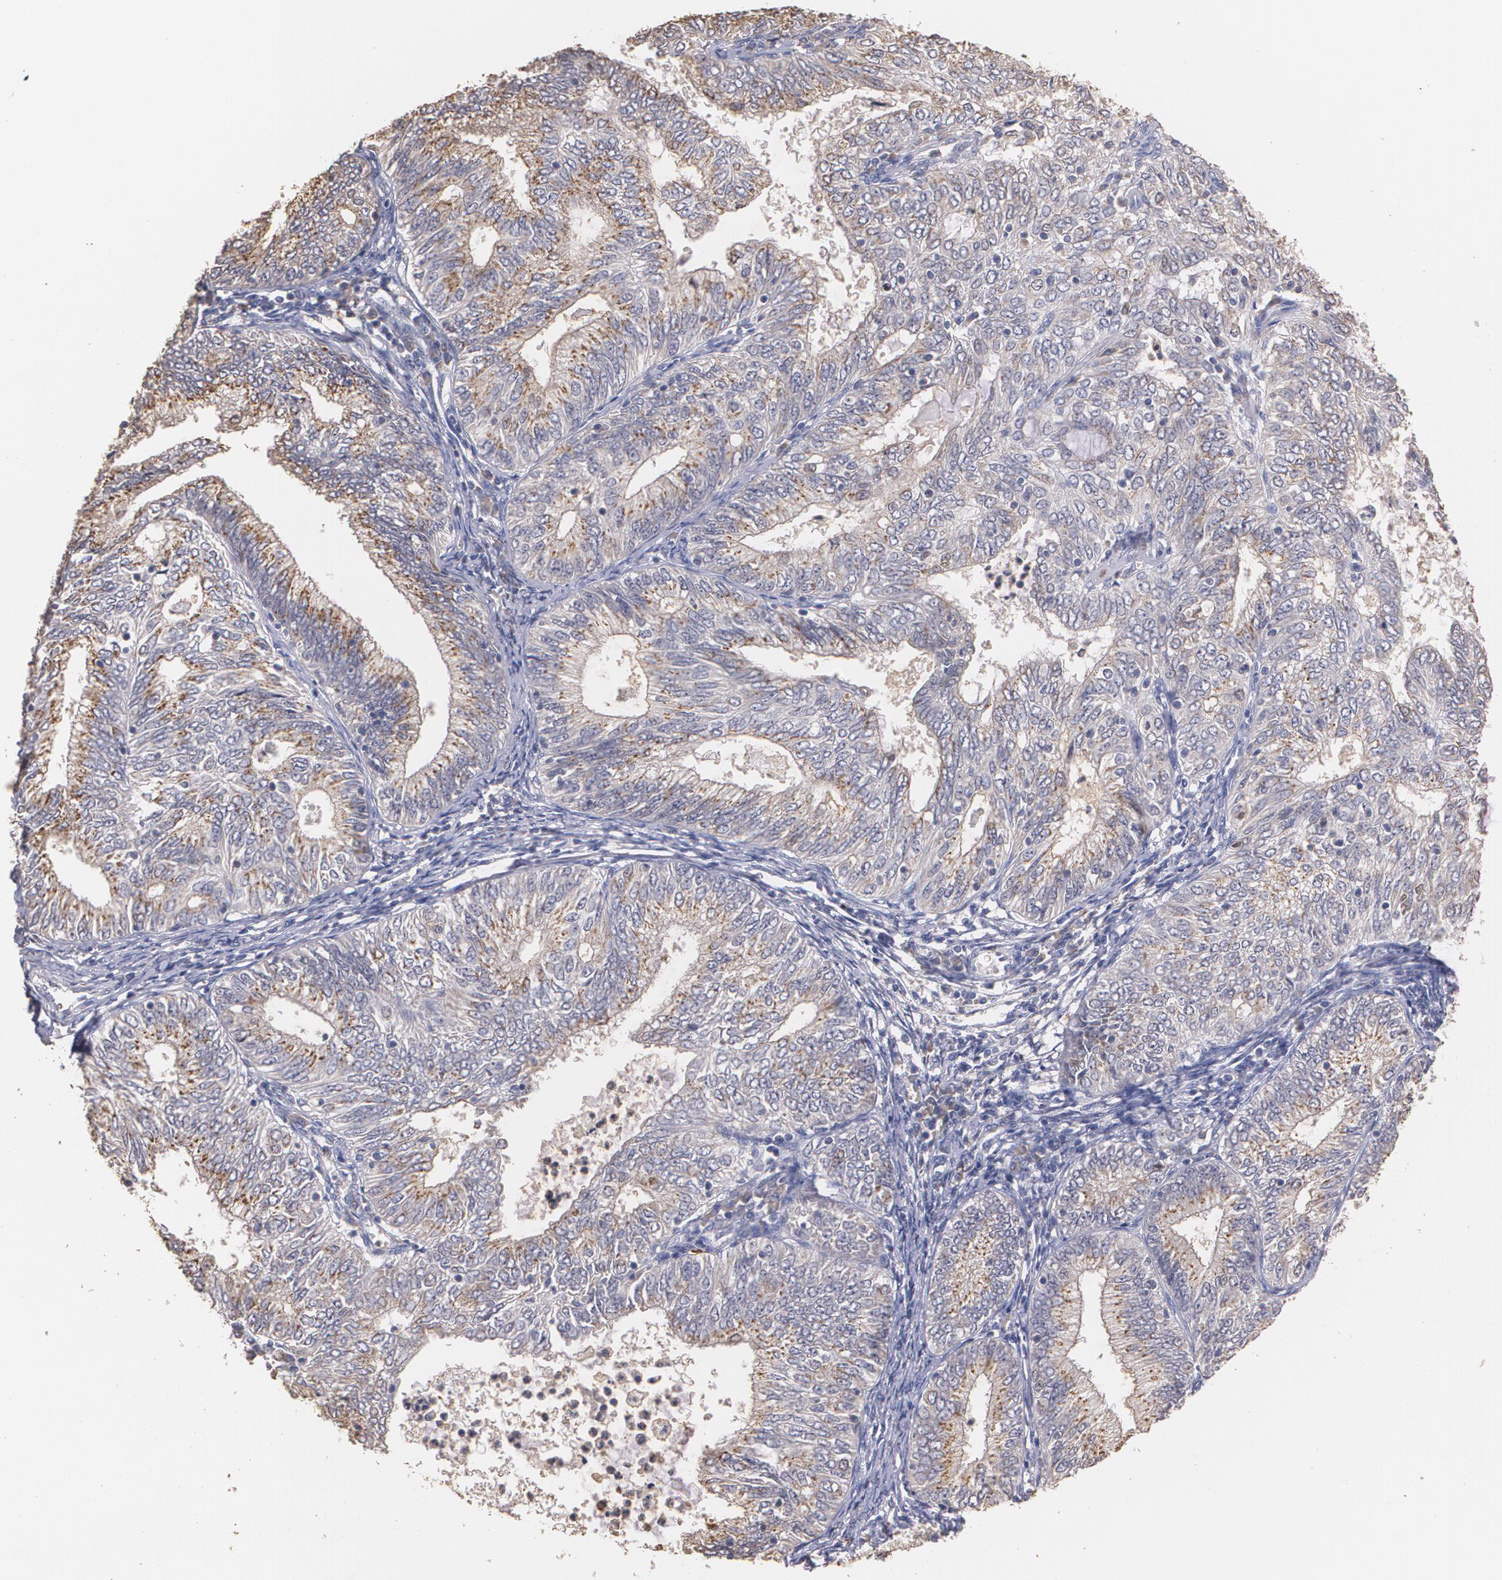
{"staining": {"intensity": "moderate", "quantity": ">75%", "location": "cytoplasmic/membranous"}, "tissue": "endometrial cancer", "cell_type": "Tumor cells", "image_type": "cancer", "snomed": [{"axis": "morphology", "description": "Adenocarcinoma, NOS"}, {"axis": "topography", "description": "Endometrium"}], "caption": "Endometrial adenocarcinoma was stained to show a protein in brown. There is medium levels of moderate cytoplasmic/membranous staining in about >75% of tumor cells. The staining is performed using DAB brown chromogen to label protein expression. The nuclei are counter-stained blue using hematoxylin.", "gene": "ATF3", "patient": {"sex": "female", "age": 69}}